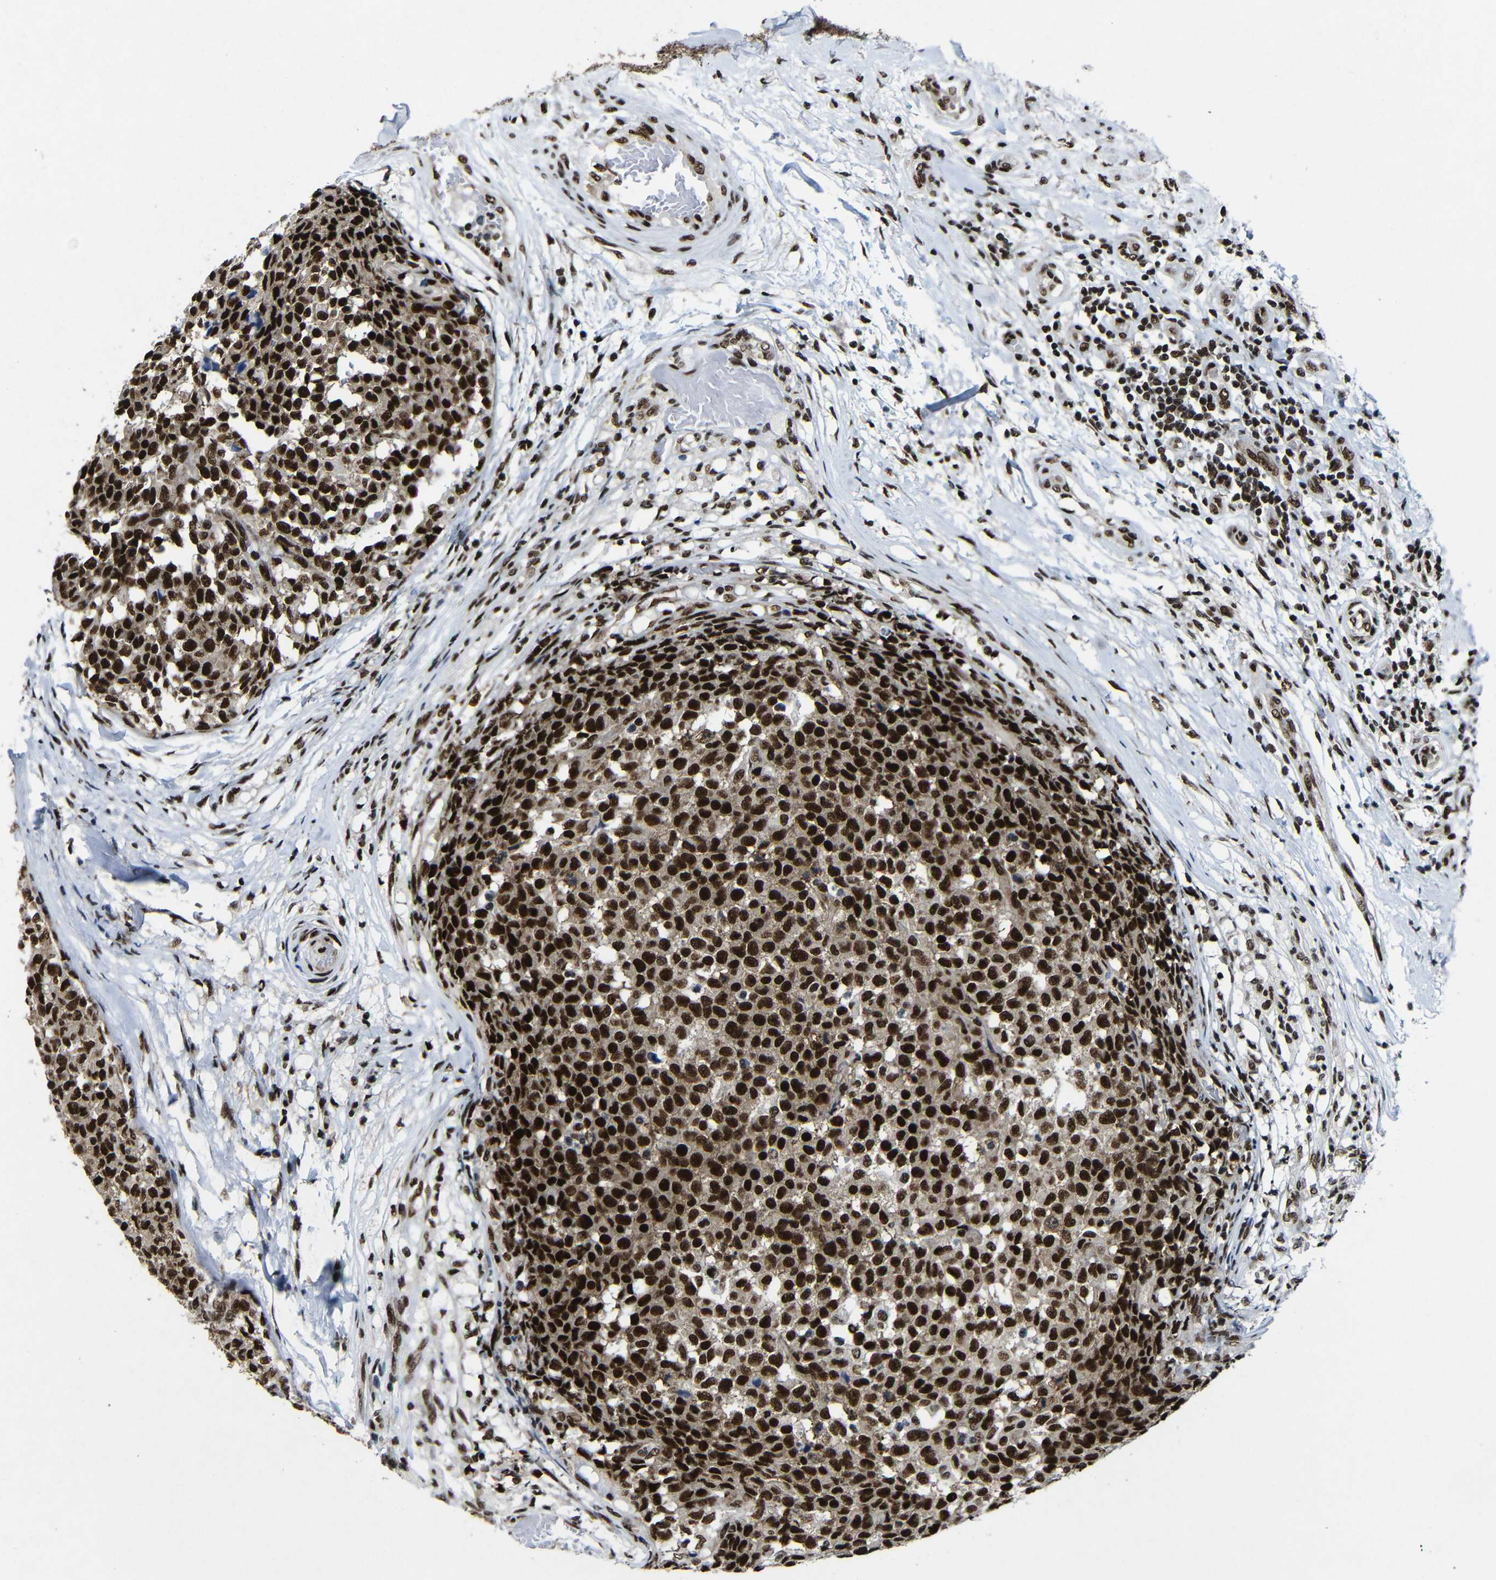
{"staining": {"intensity": "strong", "quantity": ">75%", "location": "nuclear"}, "tissue": "testis cancer", "cell_type": "Tumor cells", "image_type": "cancer", "snomed": [{"axis": "morphology", "description": "Seminoma, NOS"}, {"axis": "topography", "description": "Testis"}], "caption": "DAB immunohistochemical staining of human testis cancer displays strong nuclear protein expression in about >75% of tumor cells. Immunohistochemistry stains the protein of interest in brown and the nuclei are stained blue.", "gene": "PTBP1", "patient": {"sex": "male", "age": 59}}